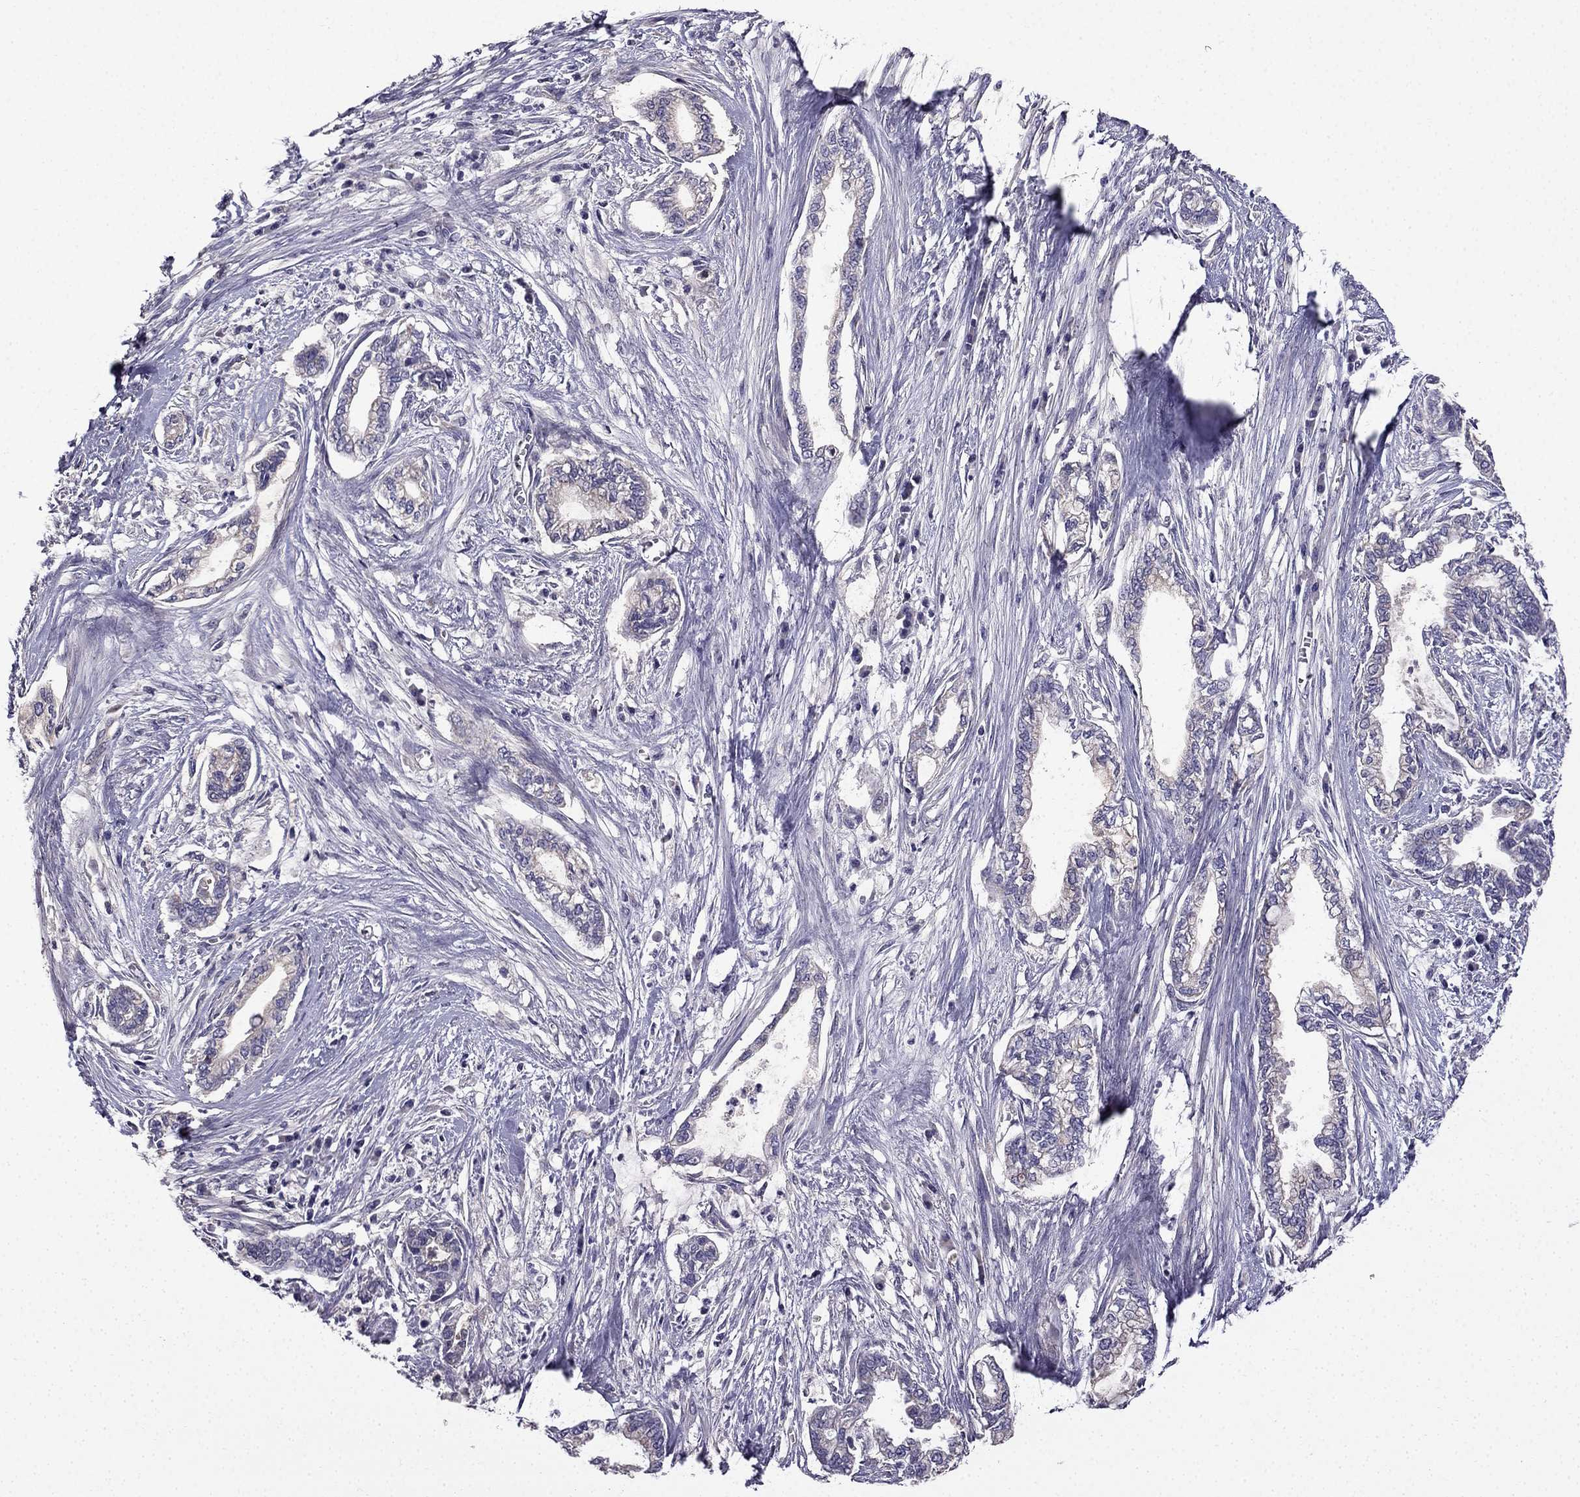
{"staining": {"intensity": "negative", "quantity": "none", "location": "none"}, "tissue": "cervical cancer", "cell_type": "Tumor cells", "image_type": "cancer", "snomed": [{"axis": "morphology", "description": "Adenocarcinoma, NOS"}, {"axis": "topography", "description": "Cervix"}], "caption": "The immunohistochemistry image has no significant positivity in tumor cells of cervical adenocarcinoma tissue. The staining was performed using DAB (3,3'-diaminobenzidine) to visualize the protein expression in brown, while the nuclei were stained in blue with hematoxylin (Magnification: 20x).", "gene": "SLC6A2", "patient": {"sex": "female", "age": 62}}